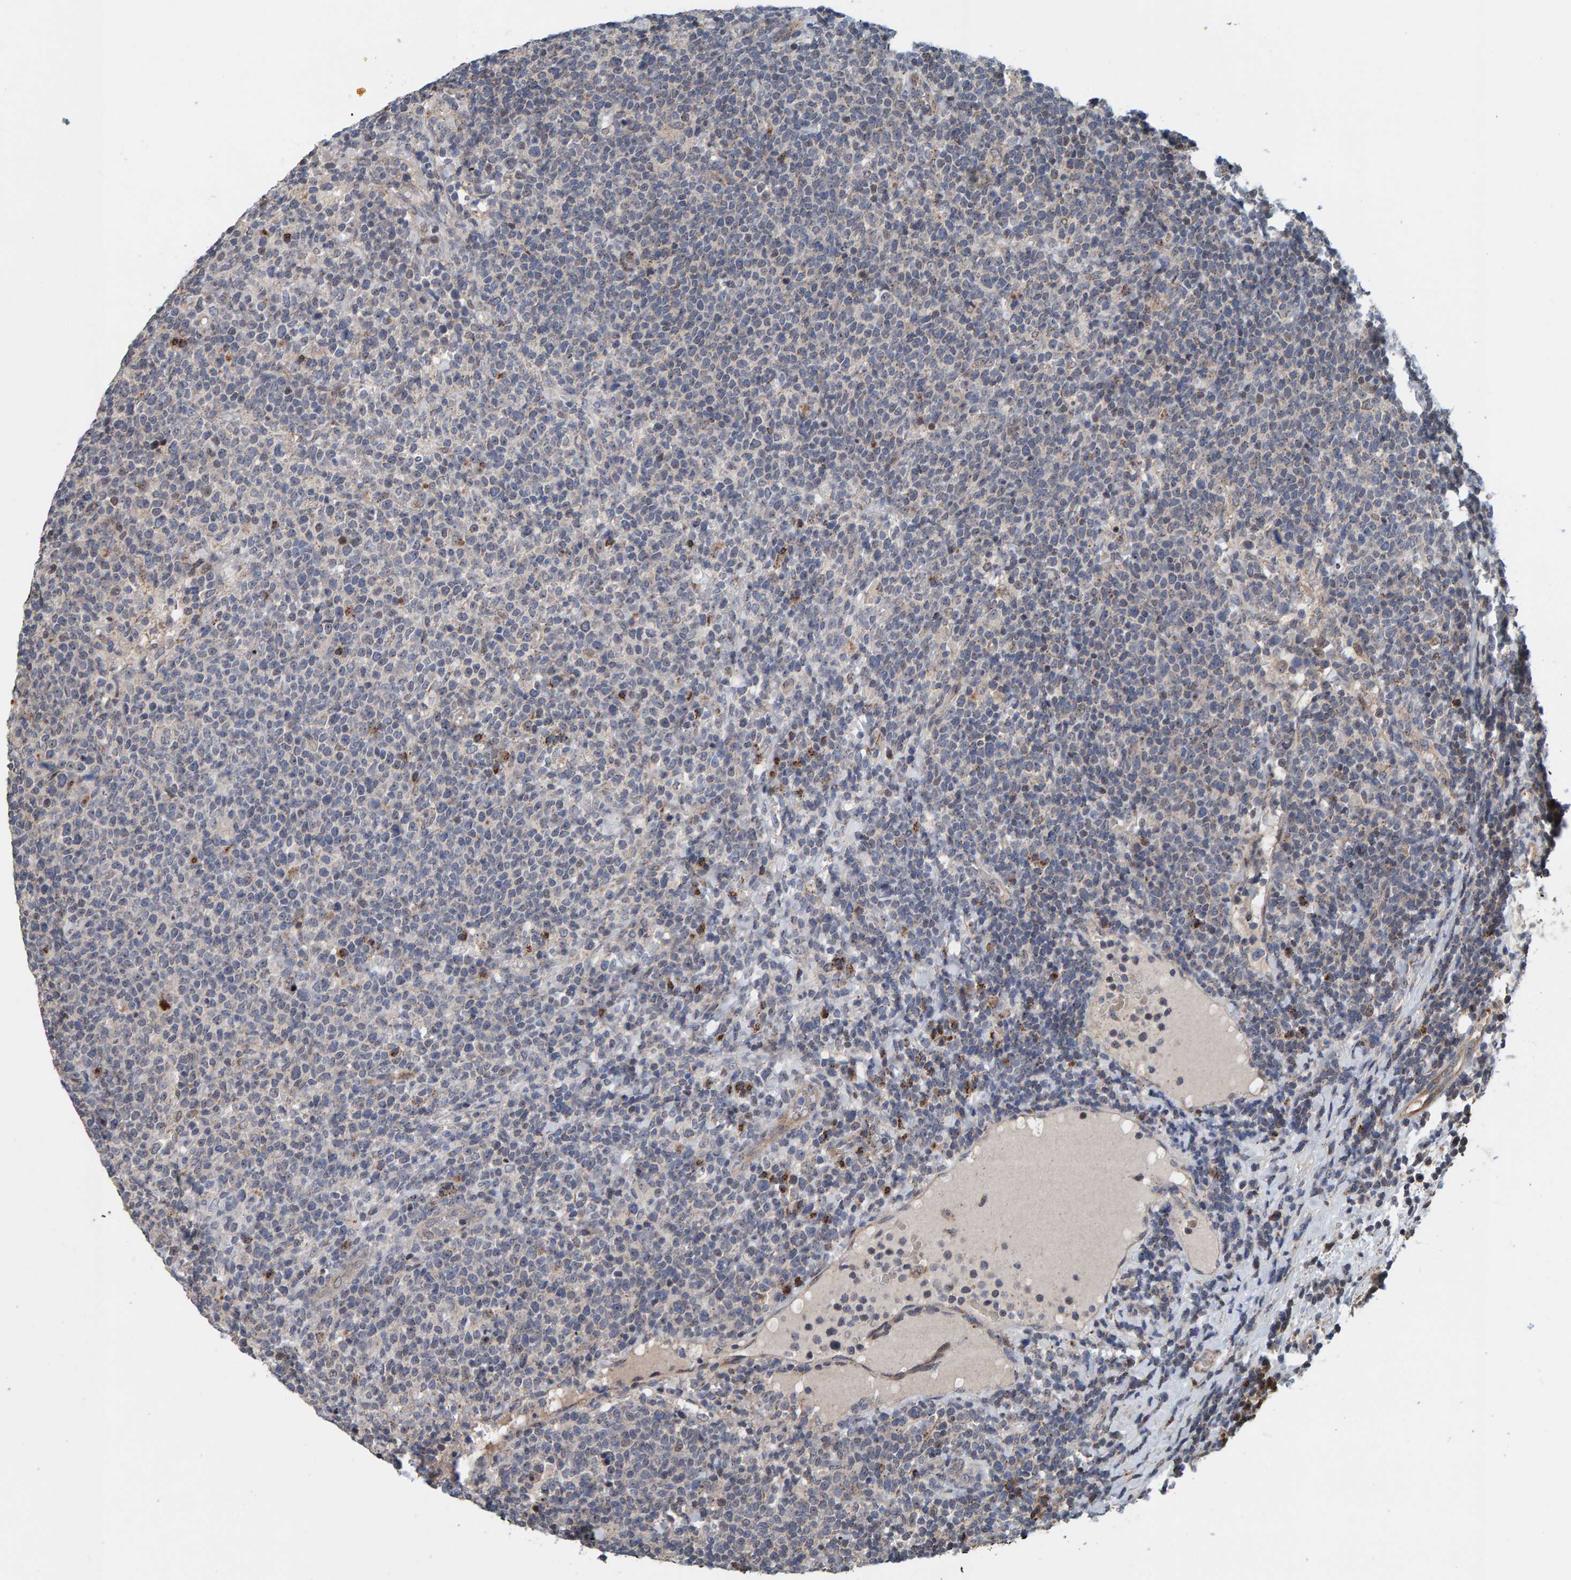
{"staining": {"intensity": "negative", "quantity": "none", "location": "none"}, "tissue": "lymphoma", "cell_type": "Tumor cells", "image_type": "cancer", "snomed": [{"axis": "morphology", "description": "Malignant lymphoma, non-Hodgkin's type, High grade"}, {"axis": "topography", "description": "Lymph node"}], "caption": "Immunohistochemistry of human malignant lymphoma, non-Hodgkin's type (high-grade) demonstrates no positivity in tumor cells. (Stains: DAB immunohistochemistry (IHC) with hematoxylin counter stain, Microscopy: brightfield microscopy at high magnification).", "gene": "CCDC25", "patient": {"sex": "male", "age": 61}}